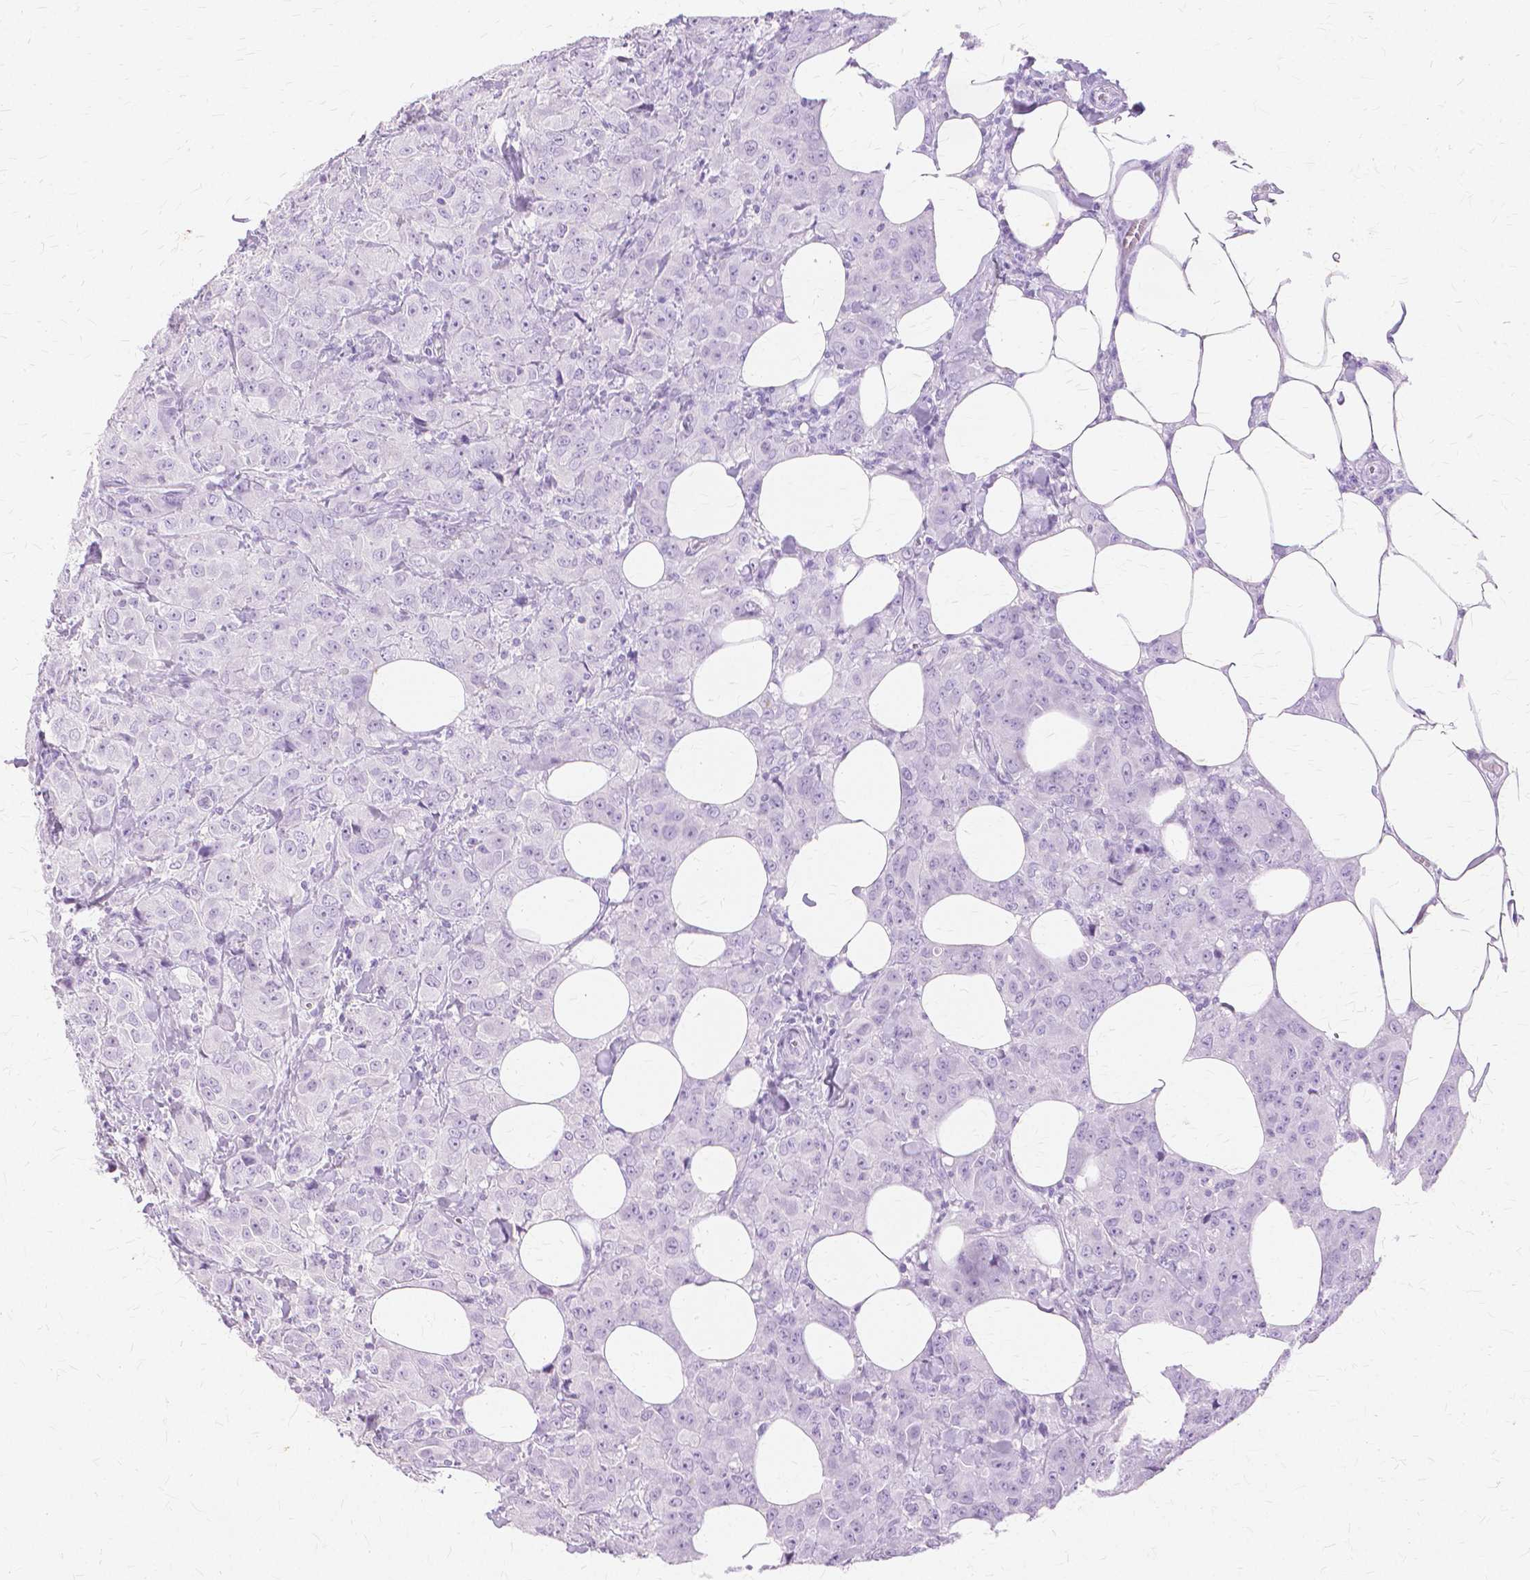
{"staining": {"intensity": "negative", "quantity": "none", "location": "none"}, "tissue": "breast cancer", "cell_type": "Tumor cells", "image_type": "cancer", "snomed": [{"axis": "morphology", "description": "Normal tissue, NOS"}, {"axis": "morphology", "description": "Duct carcinoma"}, {"axis": "topography", "description": "Breast"}], "caption": "An image of breast cancer stained for a protein demonstrates no brown staining in tumor cells.", "gene": "TGM1", "patient": {"sex": "female", "age": 43}}